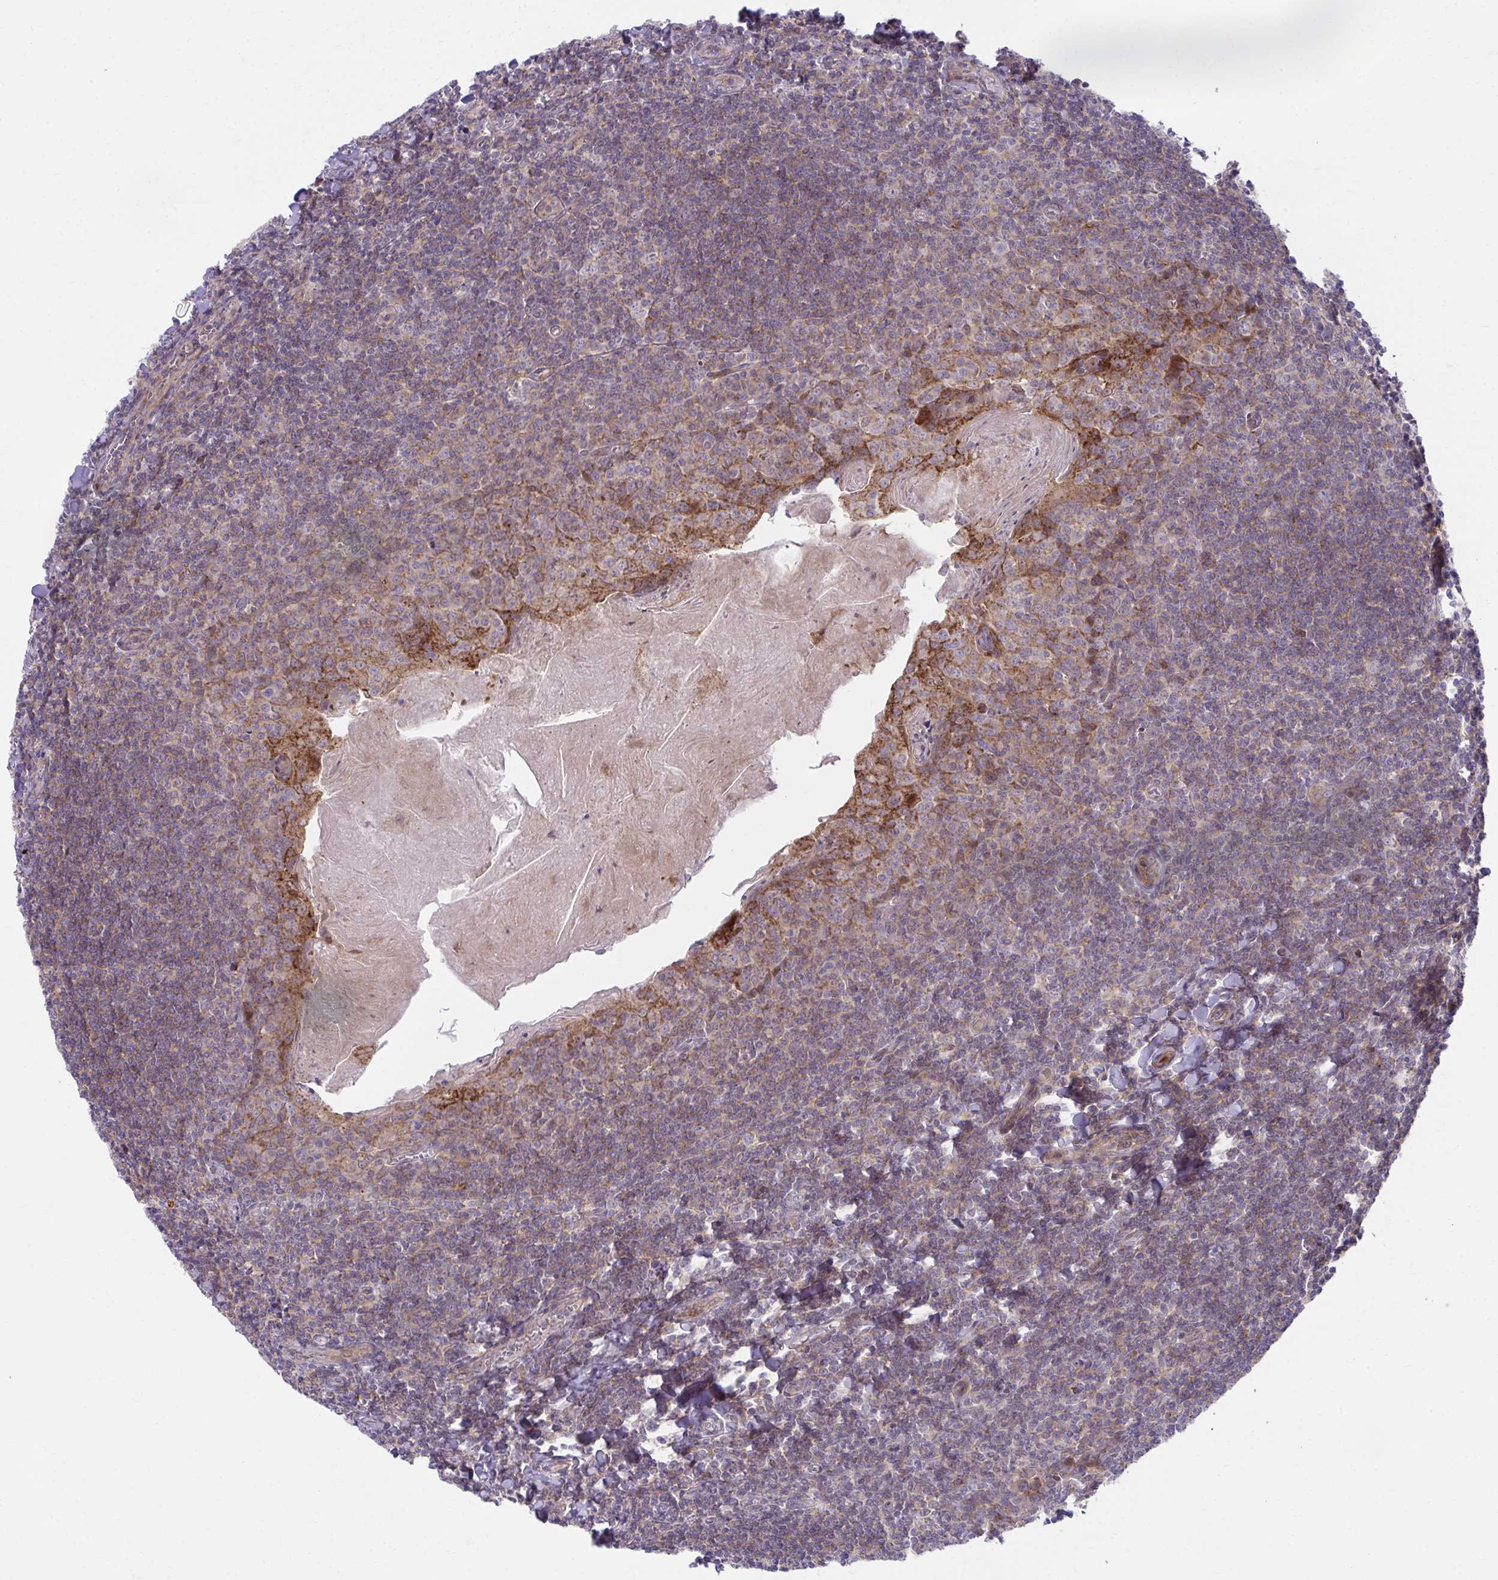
{"staining": {"intensity": "weak", "quantity": "25%-75%", "location": "cytoplasmic/membranous"}, "tissue": "tonsil", "cell_type": "Non-germinal center cells", "image_type": "normal", "snomed": [{"axis": "morphology", "description": "Normal tissue, NOS"}, {"axis": "topography", "description": "Tonsil"}], "caption": "Immunohistochemical staining of normal tonsil demonstrates 25%-75% levels of weak cytoplasmic/membranous protein positivity in approximately 25%-75% of non-germinal center cells. The staining is performed using DAB (3,3'-diaminobenzidine) brown chromogen to label protein expression. The nuclei are counter-stained blue using hematoxylin.", "gene": "C16orf54", "patient": {"sex": "male", "age": 27}}